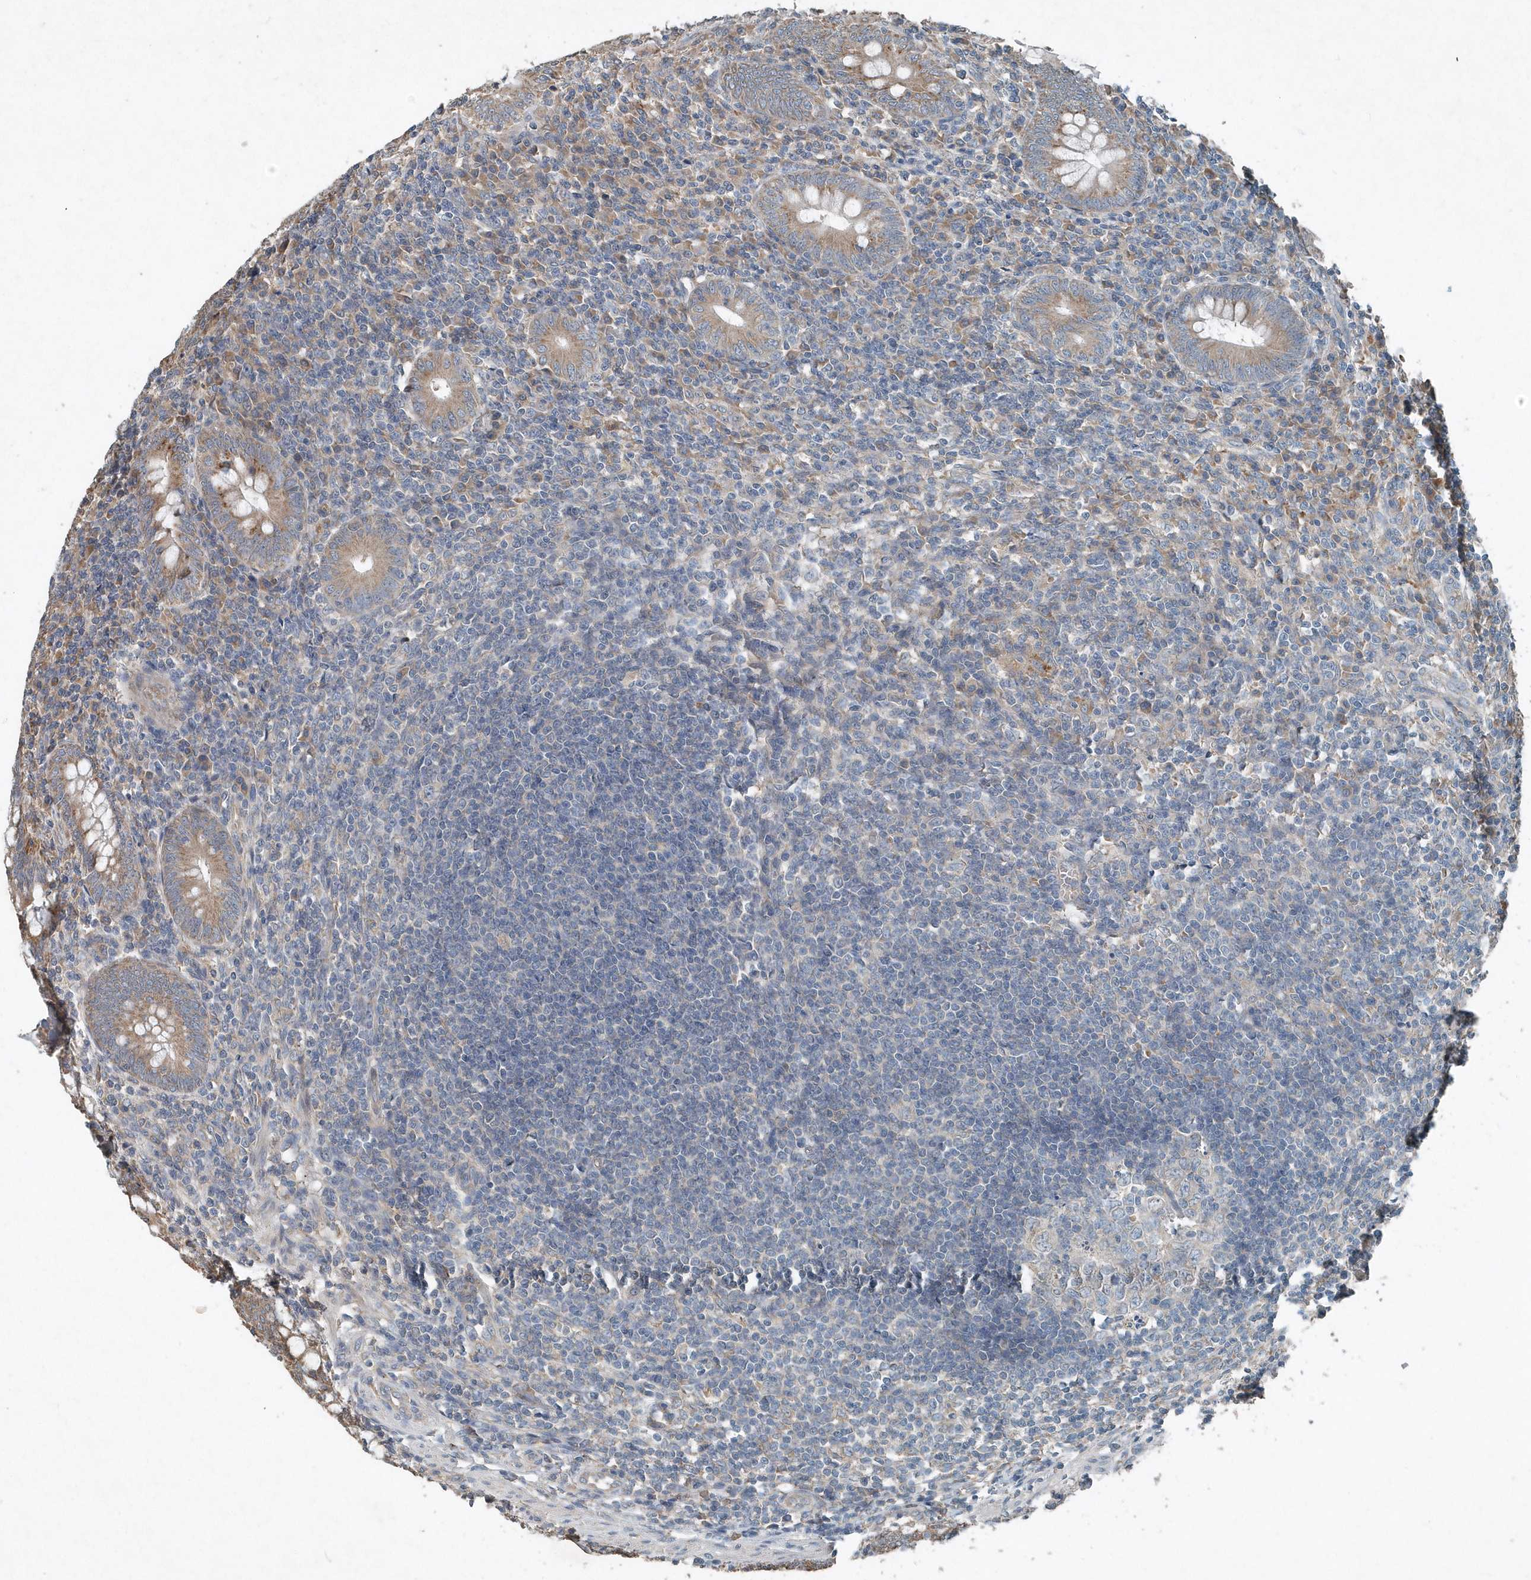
{"staining": {"intensity": "moderate", "quantity": ">75%", "location": "cytoplasmic/membranous"}, "tissue": "appendix", "cell_type": "Glandular cells", "image_type": "normal", "snomed": [{"axis": "morphology", "description": "Normal tissue, NOS"}, {"axis": "topography", "description": "Appendix"}], "caption": "About >75% of glandular cells in normal appendix show moderate cytoplasmic/membranous protein expression as visualized by brown immunohistochemical staining.", "gene": "SCFD2", "patient": {"sex": "male", "age": 14}}